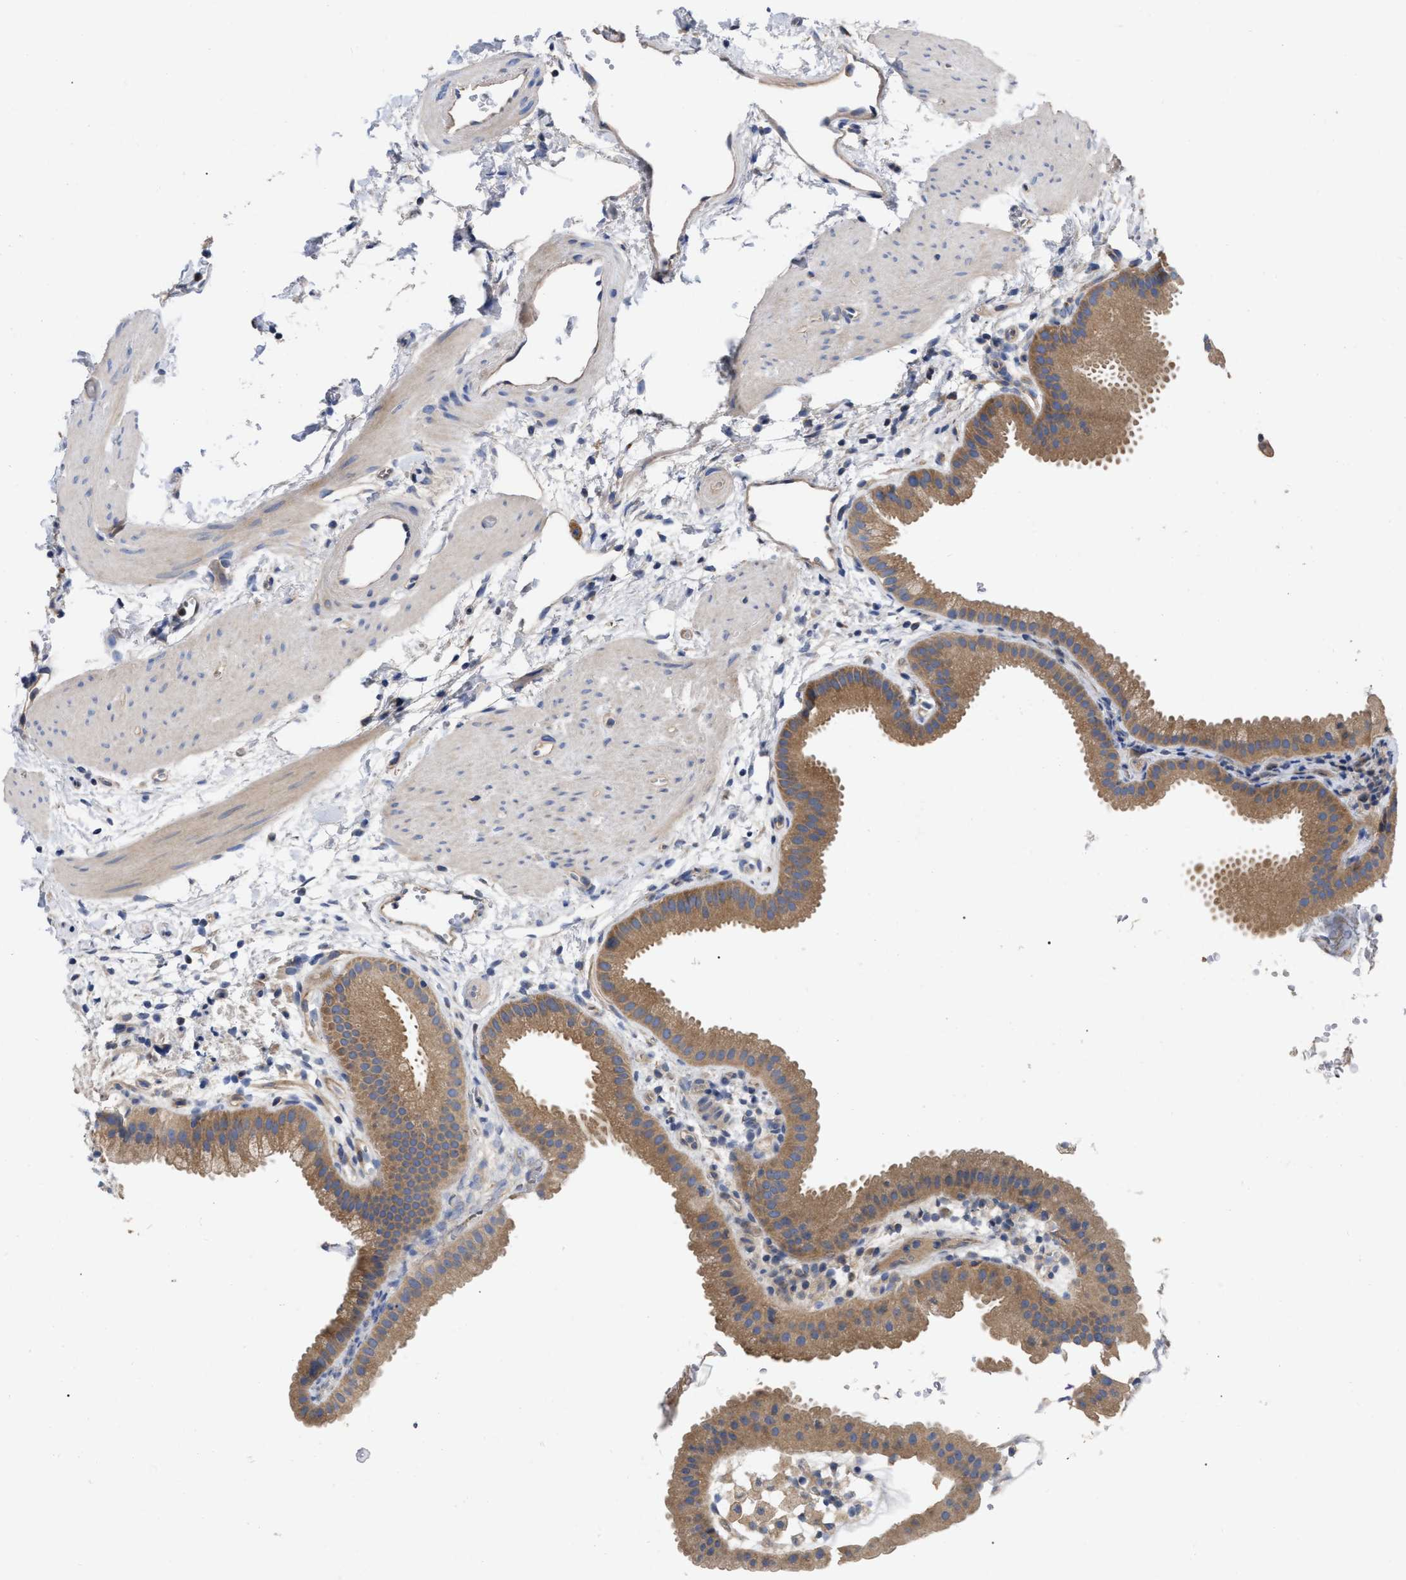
{"staining": {"intensity": "moderate", "quantity": ">75%", "location": "cytoplasmic/membranous"}, "tissue": "gallbladder", "cell_type": "Glandular cells", "image_type": "normal", "snomed": [{"axis": "morphology", "description": "Normal tissue, NOS"}, {"axis": "topography", "description": "Gallbladder"}], "caption": "High-power microscopy captured an IHC image of benign gallbladder, revealing moderate cytoplasmic/membranous expression in approximately >75% of glandular cells. (DAB (3,3'-diaminobenzidine) IHC with brightfield microscopy, high magnification).", "gene": "RAP1GDS1", "patient": {"sex": "female", "age": 64}}